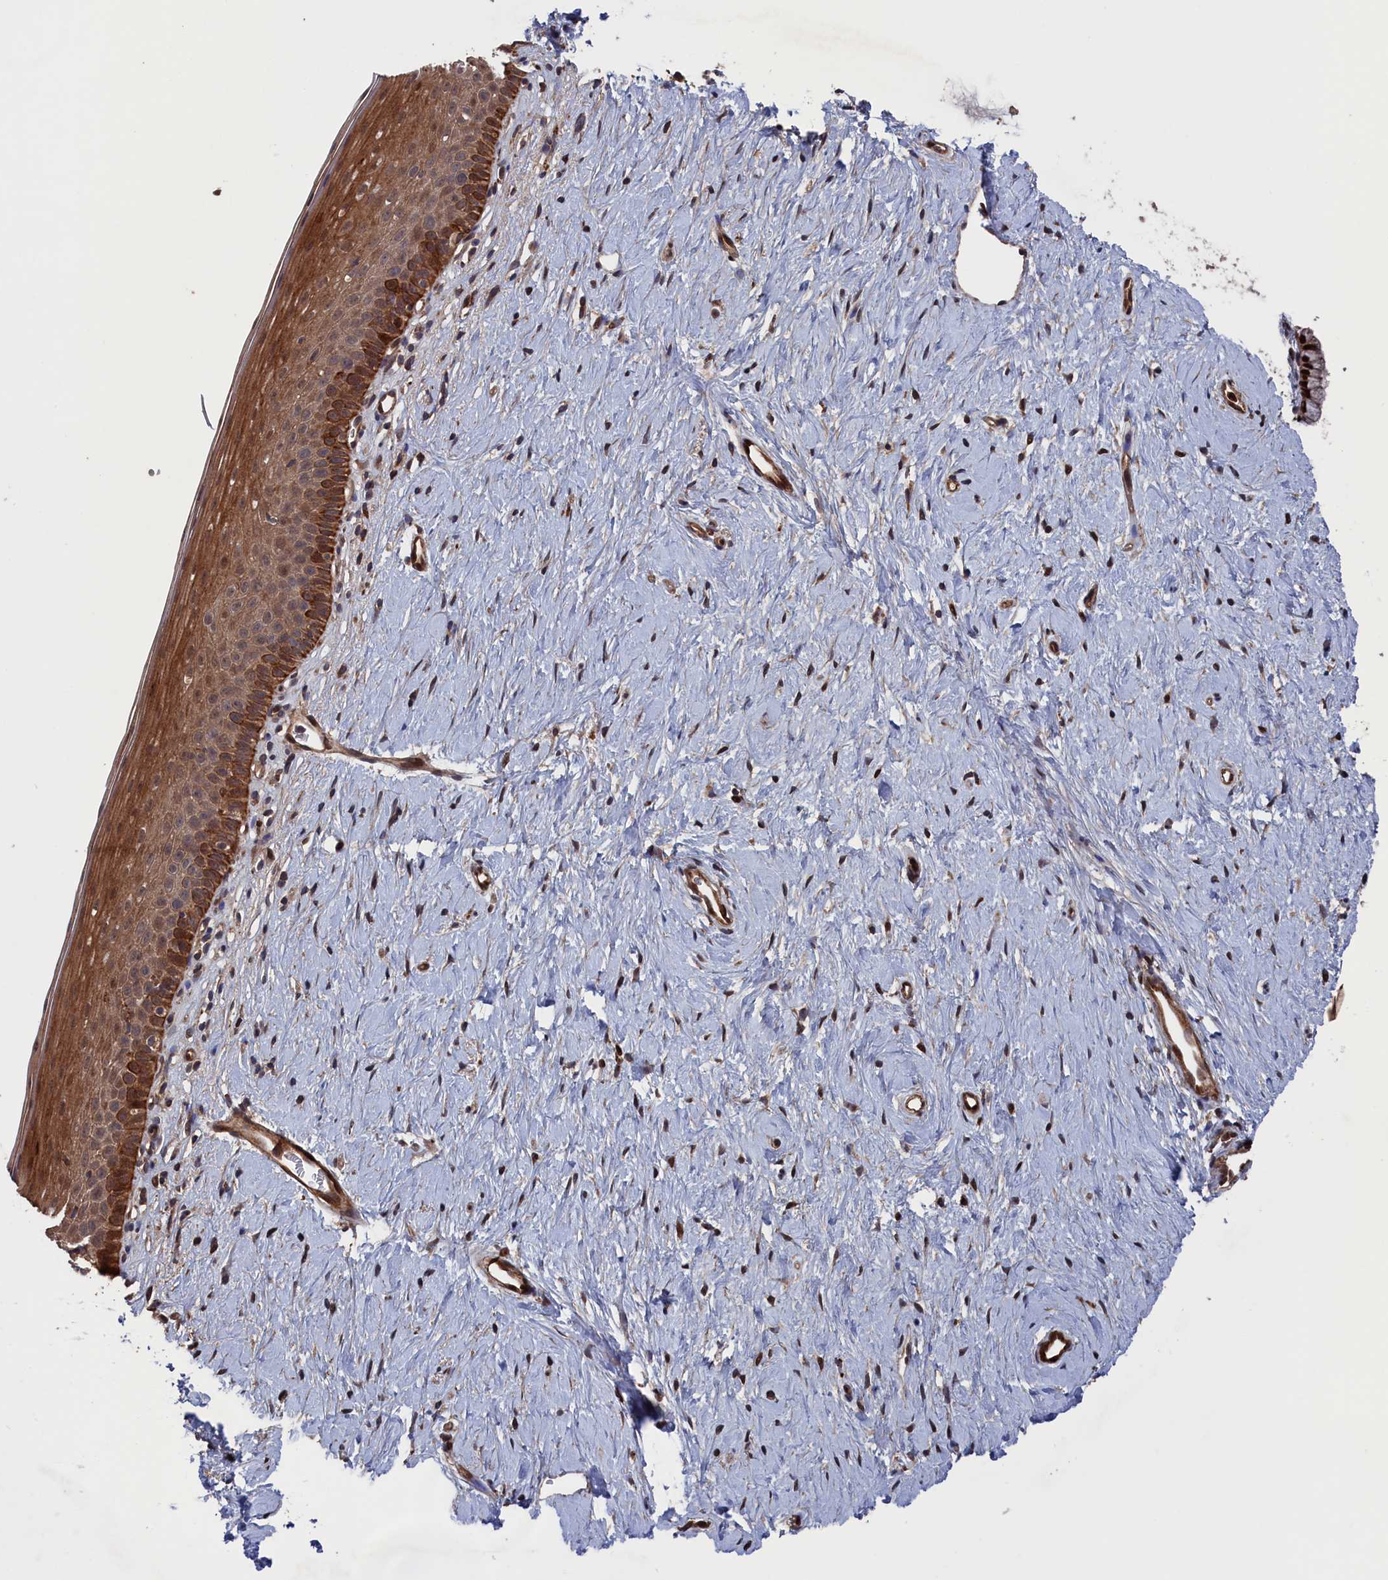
{"staining": {"intensity": "strong", "quantity": ">75%", "location": "cytoplasmic/membranous,nuclear"}, "tissue": "cervix", "cell_type": "Glandular cells", "image_type": "normal", "snomed": [{"axis": "morphology", "description": "Normal tissue, NOS"}, {"axis": "topography", "description": "Cervix"}], "caption": "DAB immunohistochemical staining of normal human cervix demonstrates strong cytoplasmic/membranous,nuclear protein expression in about >75% of glandular cells.", "gene": "PLA2G15", "patient": {"sex": "female", "age": 57}}